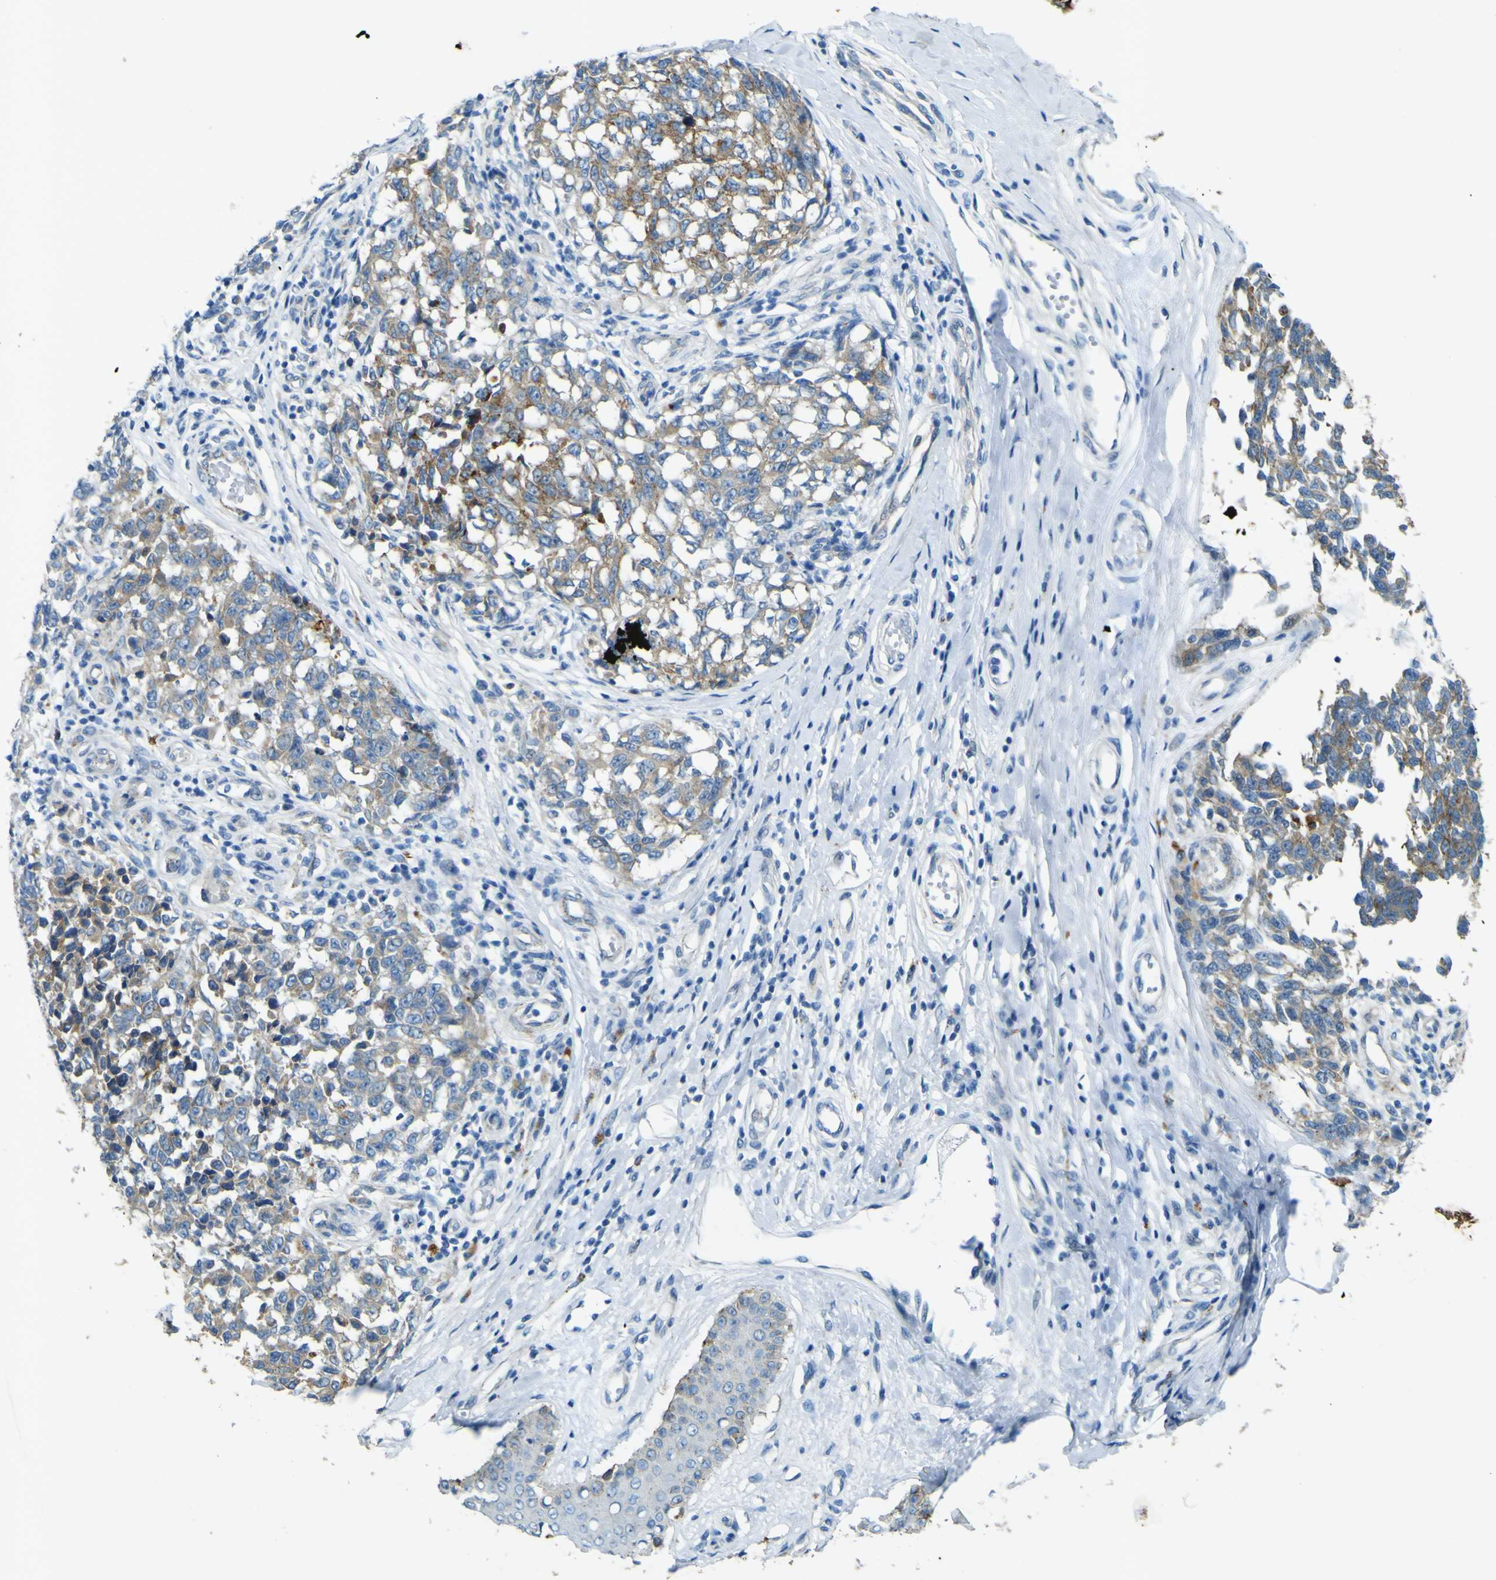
{"staining": {"intensity": "weak", "quantity": "25%-75%", "location": "cytoplasmic/membranous"}, "tissue": "melanoma", "cell_type": "Tumor cells", "image_type": "cancer", "snomed": [{"axis": "morphology", "description": "Malignant melanoma, NOS"}, {"axis": "topography", "description": "Skin"}], "caption": "Malignant melanoma stained with a brown dye demonstrates weak cytoplasmic/membranous positive positivity in about 25%-75% of tumor cells.", "gene": "PDE9A", "patient": {"sex": "female", "age": 64}}